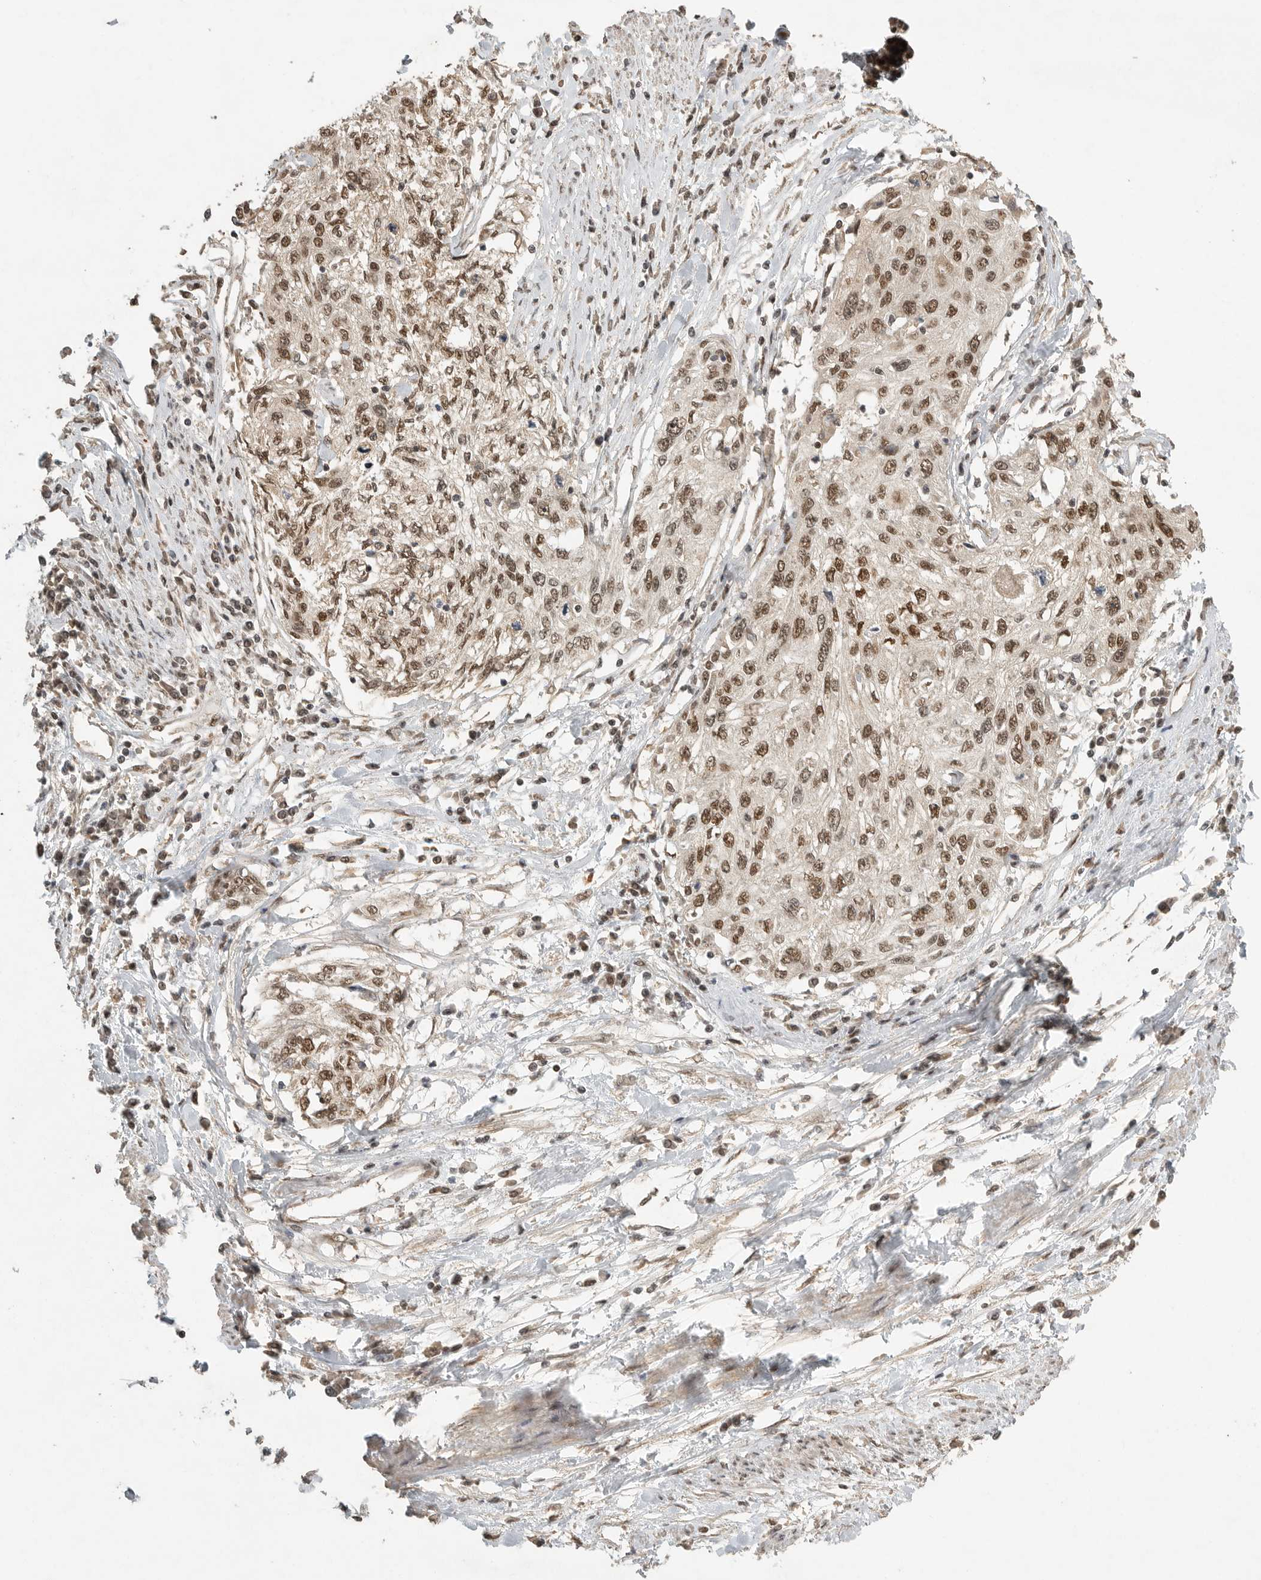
{"staining": {"intensity": "moderate", "quantity": ">75%", "location": "nuclear"}, "tissue": "cervical cancer", "cell_type": "Tumor cells", "image_type": "cancer", "snomed": [{"axis": "morphology", "description": "Squamous cell carcinoma, NOS"}, {"axis": "topography", "description": "Cervix"}], "caption": "DAB (3,3'-diaminobenzidine) immunohistochemical staining of squamous cell carcinoma (cervical) reveals moderate nuclear protein positivity in about >75% of tumor cells.", "gene": "DFFA", "patient": {"sex": "female", "age": 57}}